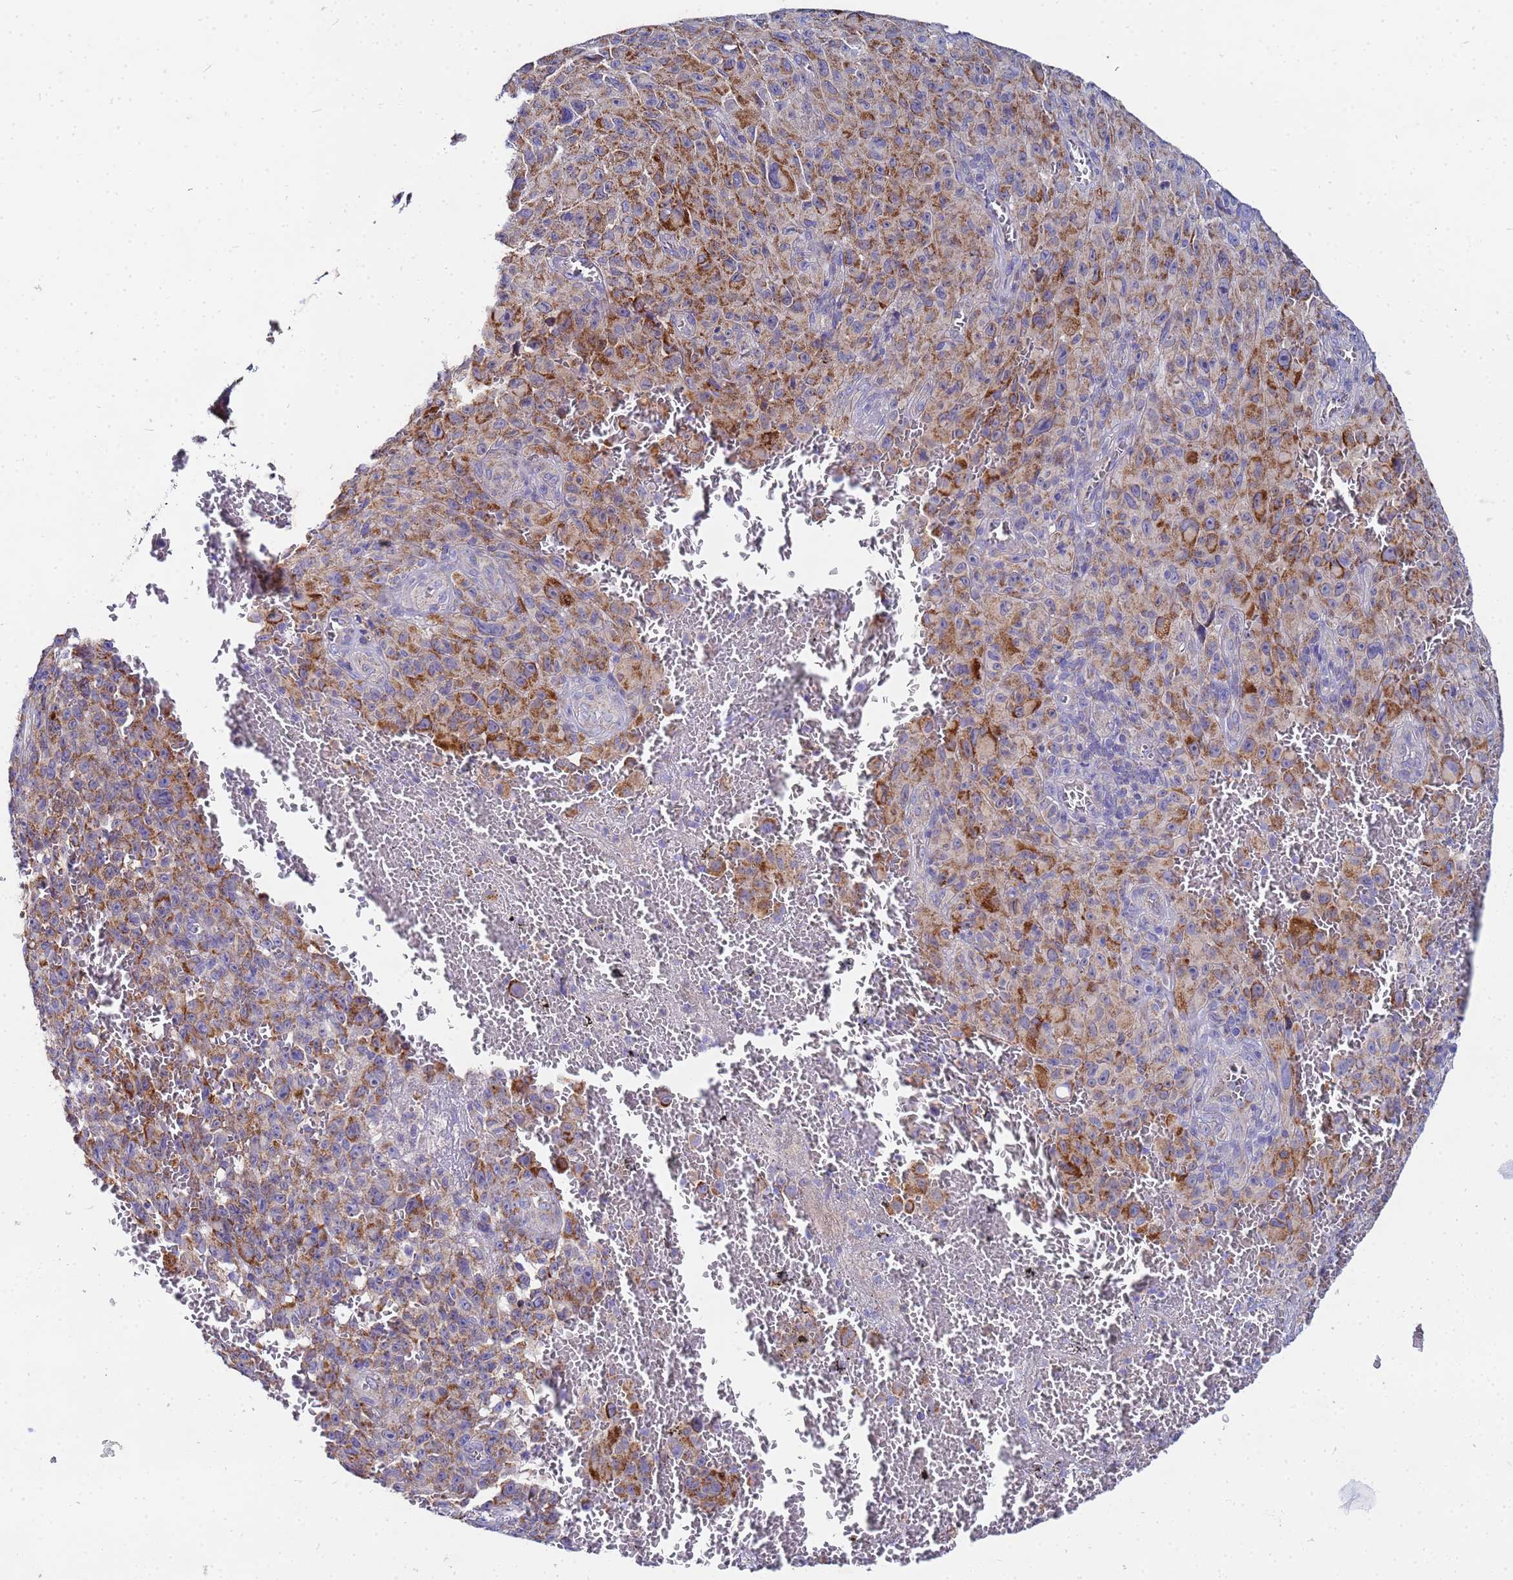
{"staining": {"intensity": "moderate", "quantity": ">75%", "location": "cytoplasmic/membranous"}, "tissue": "melanoma", "cell_type": "Tumor cells", "image_type": "cancer", "snomed": [{"axis": "morphology", "description": "Malignant melanoma, NOS"}, {"axis": "topography", "description": "Skin"}], "caption": "Tumor cells show medium levels of moderate cytoplasmic/membranous expression in approximately >75% of cells in malignant melanoma.", "gene": "FAHD2A", "patient": {"sex": "female", "age": 82}}